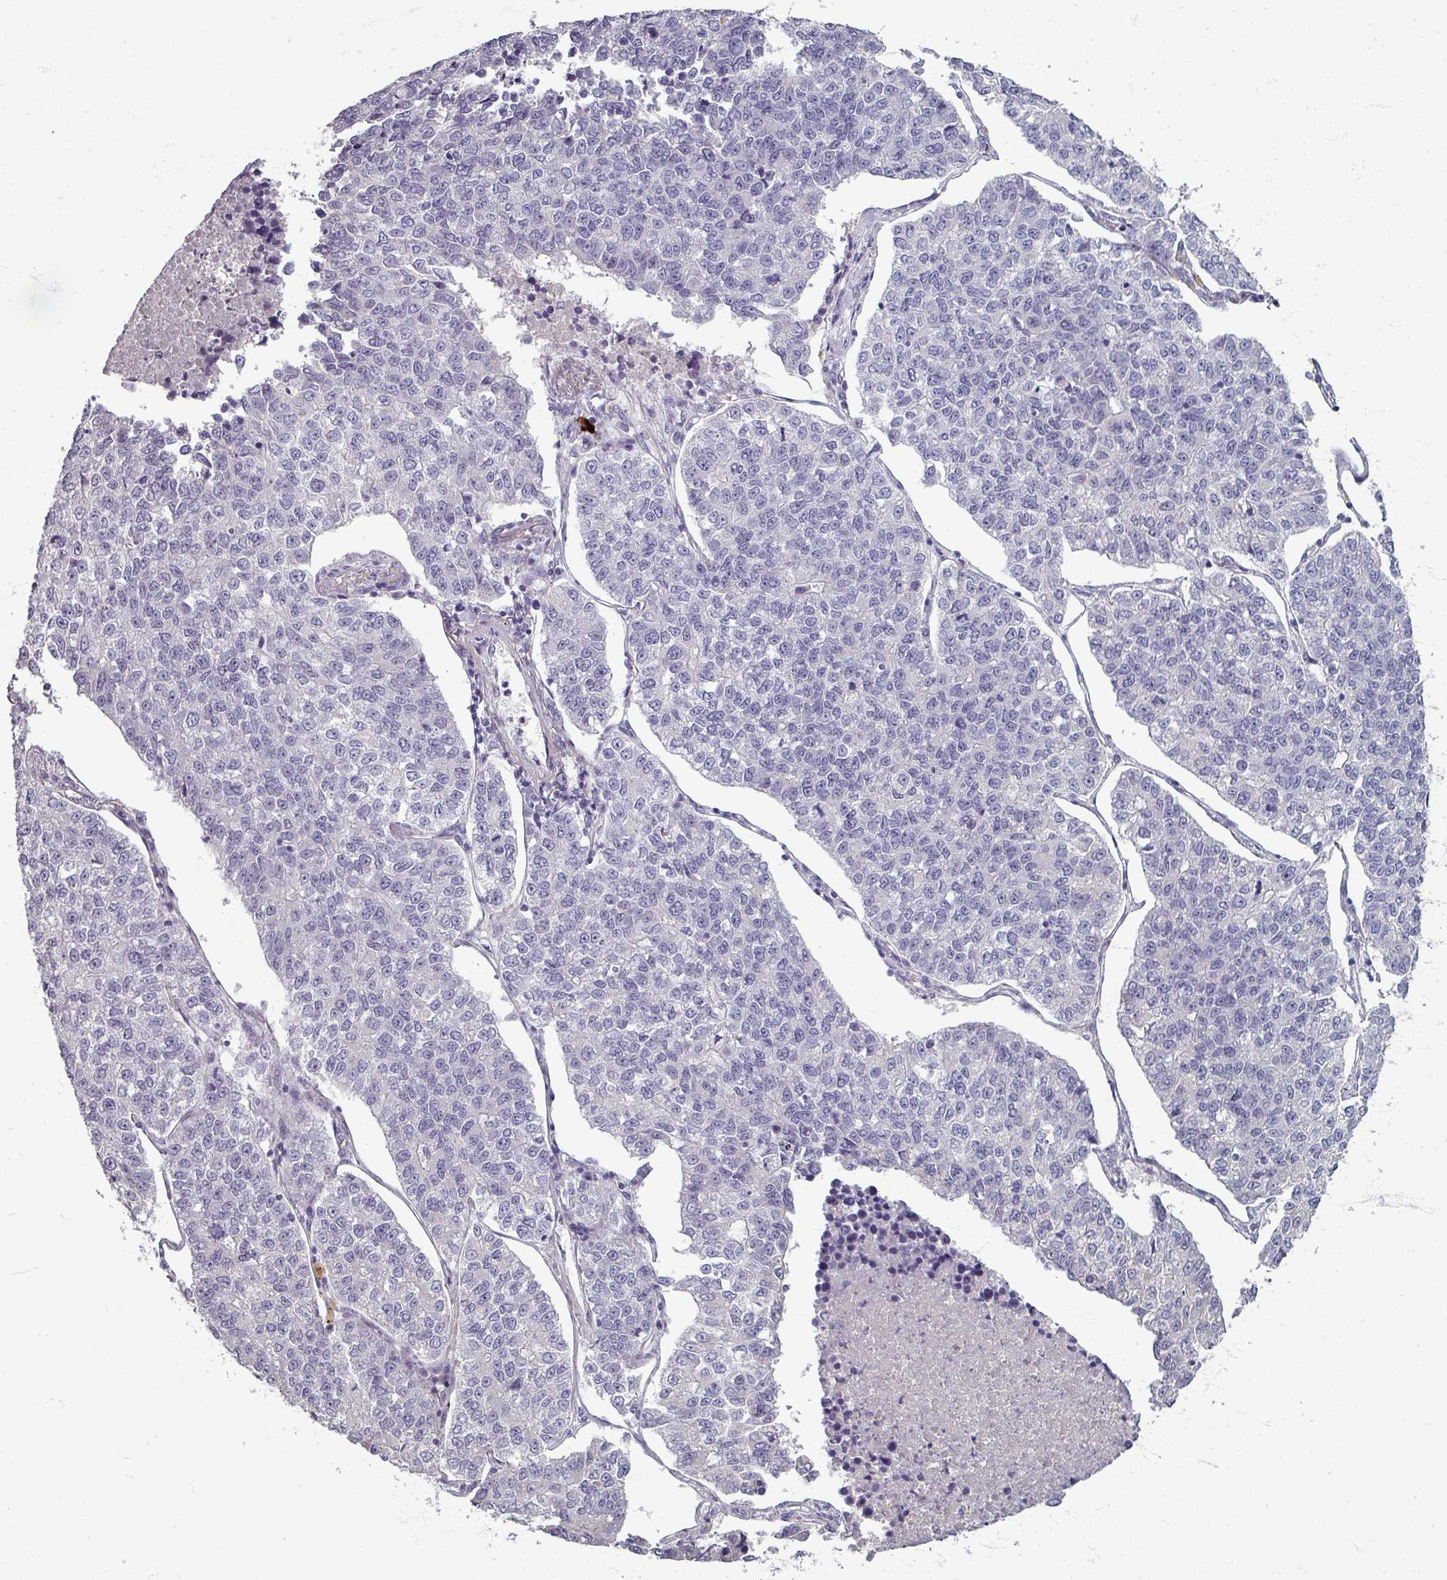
{"staining": {"intensity": "negative", "quantity": "none", "location": "none"}, "tissue": "lung cancer", "cell_type": "Tumor cells", "image_type": "cancer", "snomed": [{"axis": "morphology", "description": "Adenocarcinoma, NOS"}, {"axis": "topography", "description": "Lung"}], "caption": "Immunohistochemical staining of lung cancer (adenocarcinoma) shows no significant positivity in tumor cells.", "gene": "ZNF878", "patient": {"sex": "male", "age": 49}}